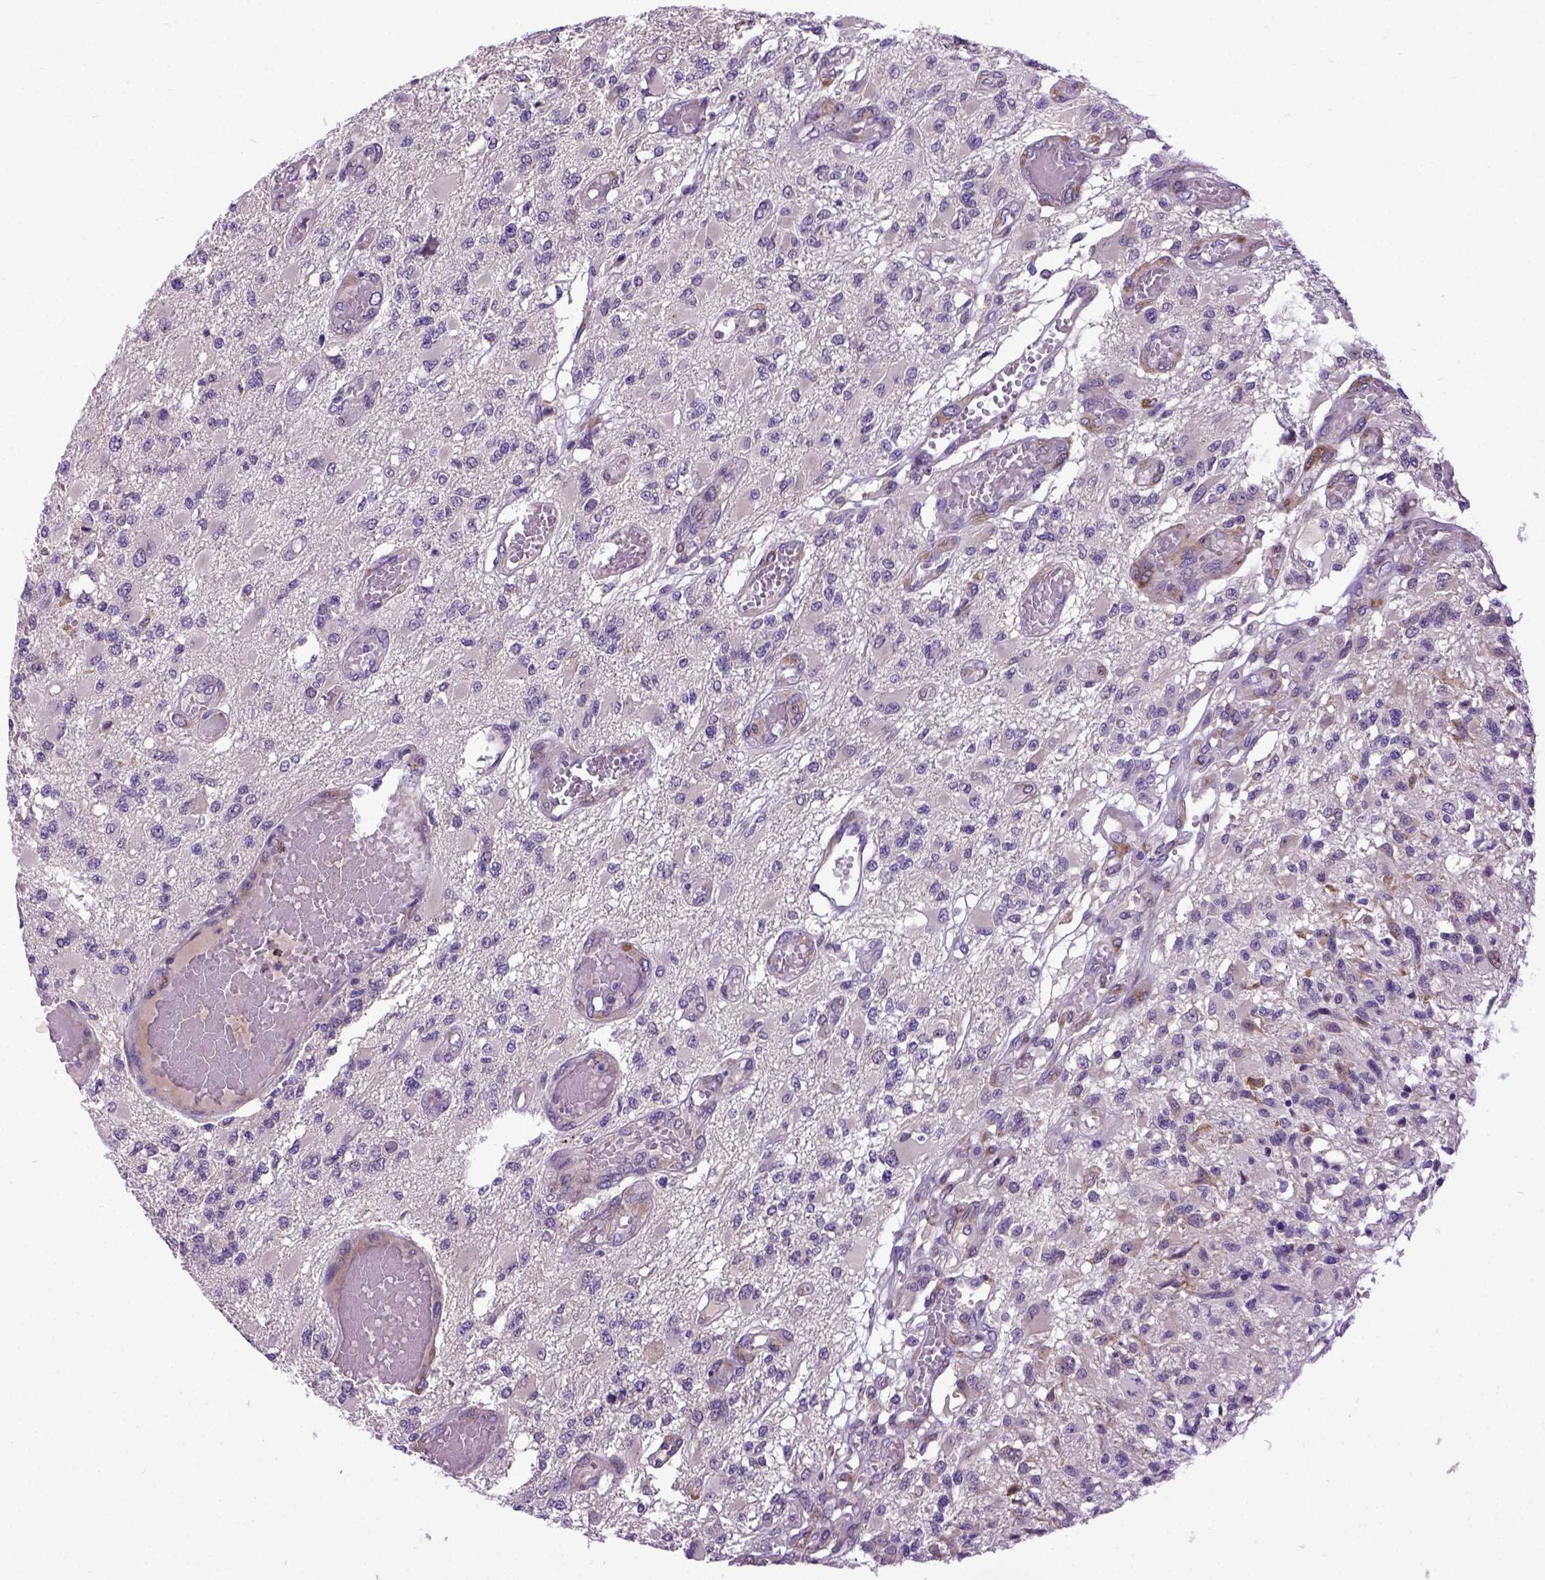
{"staining": {"intensity": "negative", "quantity": "none", "location": "none"}, "tissue": "glioma", "cell_type": "Tumor cells", "image_type": "cancer", "snomed": [{"axis": "morphology", "description": "Glioma, malignant, High grade"}, {"axis": "topography", "description": "Brain"}], "caption": "IHC of glioma exhibits no positivity in tumor cells.", "gene": "NEK5", "patient": {"sex": "female", "age": 63}}